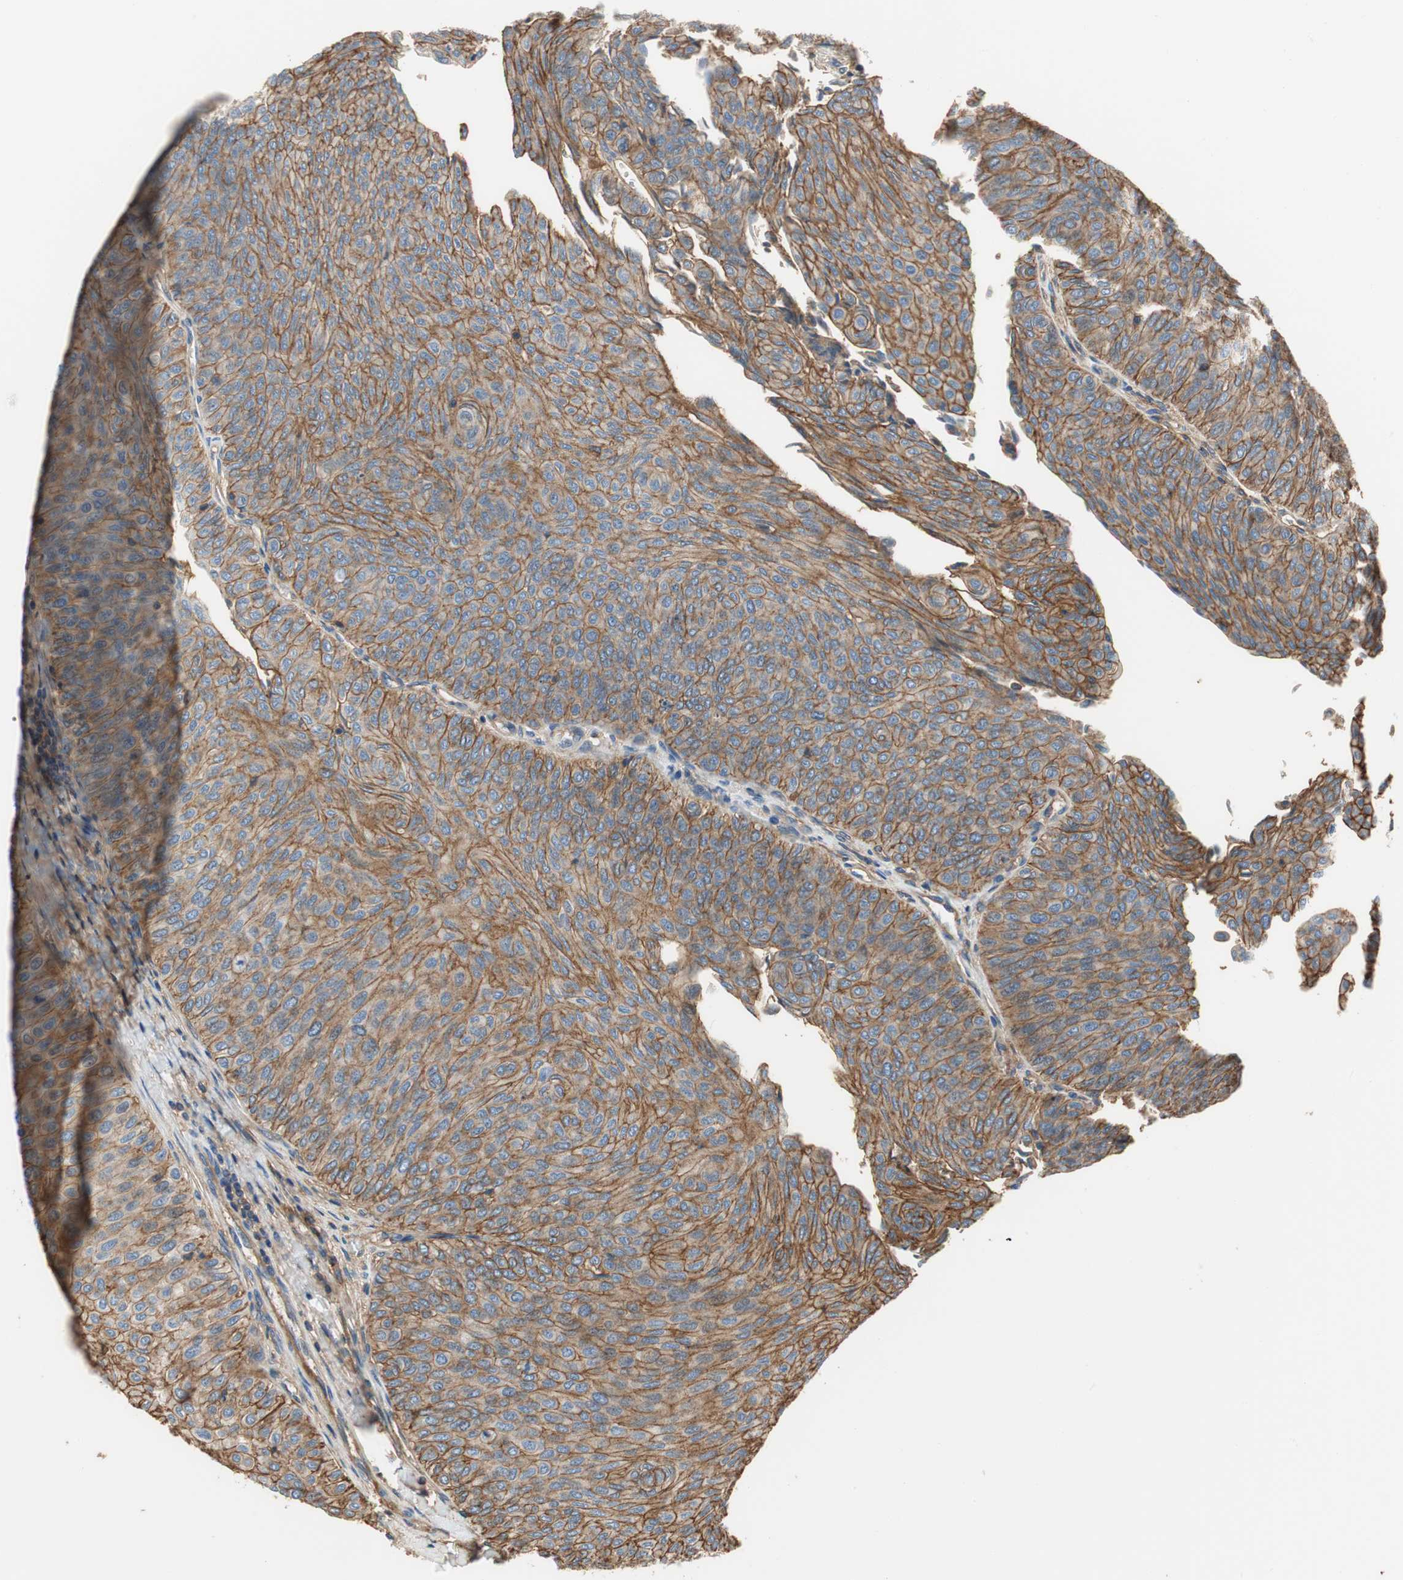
{"staining": {"intensity": "moderate", "quantity": ">75%", "location": "cytoplasmic/membranous"}, "tissue": "urothelial cancer", "cell_type": "Tumor cells", "image_type": "cancer", "snomed": [{"axis": "morphology", "description": "Urothelial carcinoma, Low grade"}, {"axis": "topography", "description": "Urinary bladder"}], "caption": "Approximately >75% of tumor cells in human urothelial cancer reveal moderate cytoplasmic/membranous protein staining as visualized by brown immunohistochemical staining.", "gene": "IL1RL1", "patient": {"sex": "male", "age": 78}}